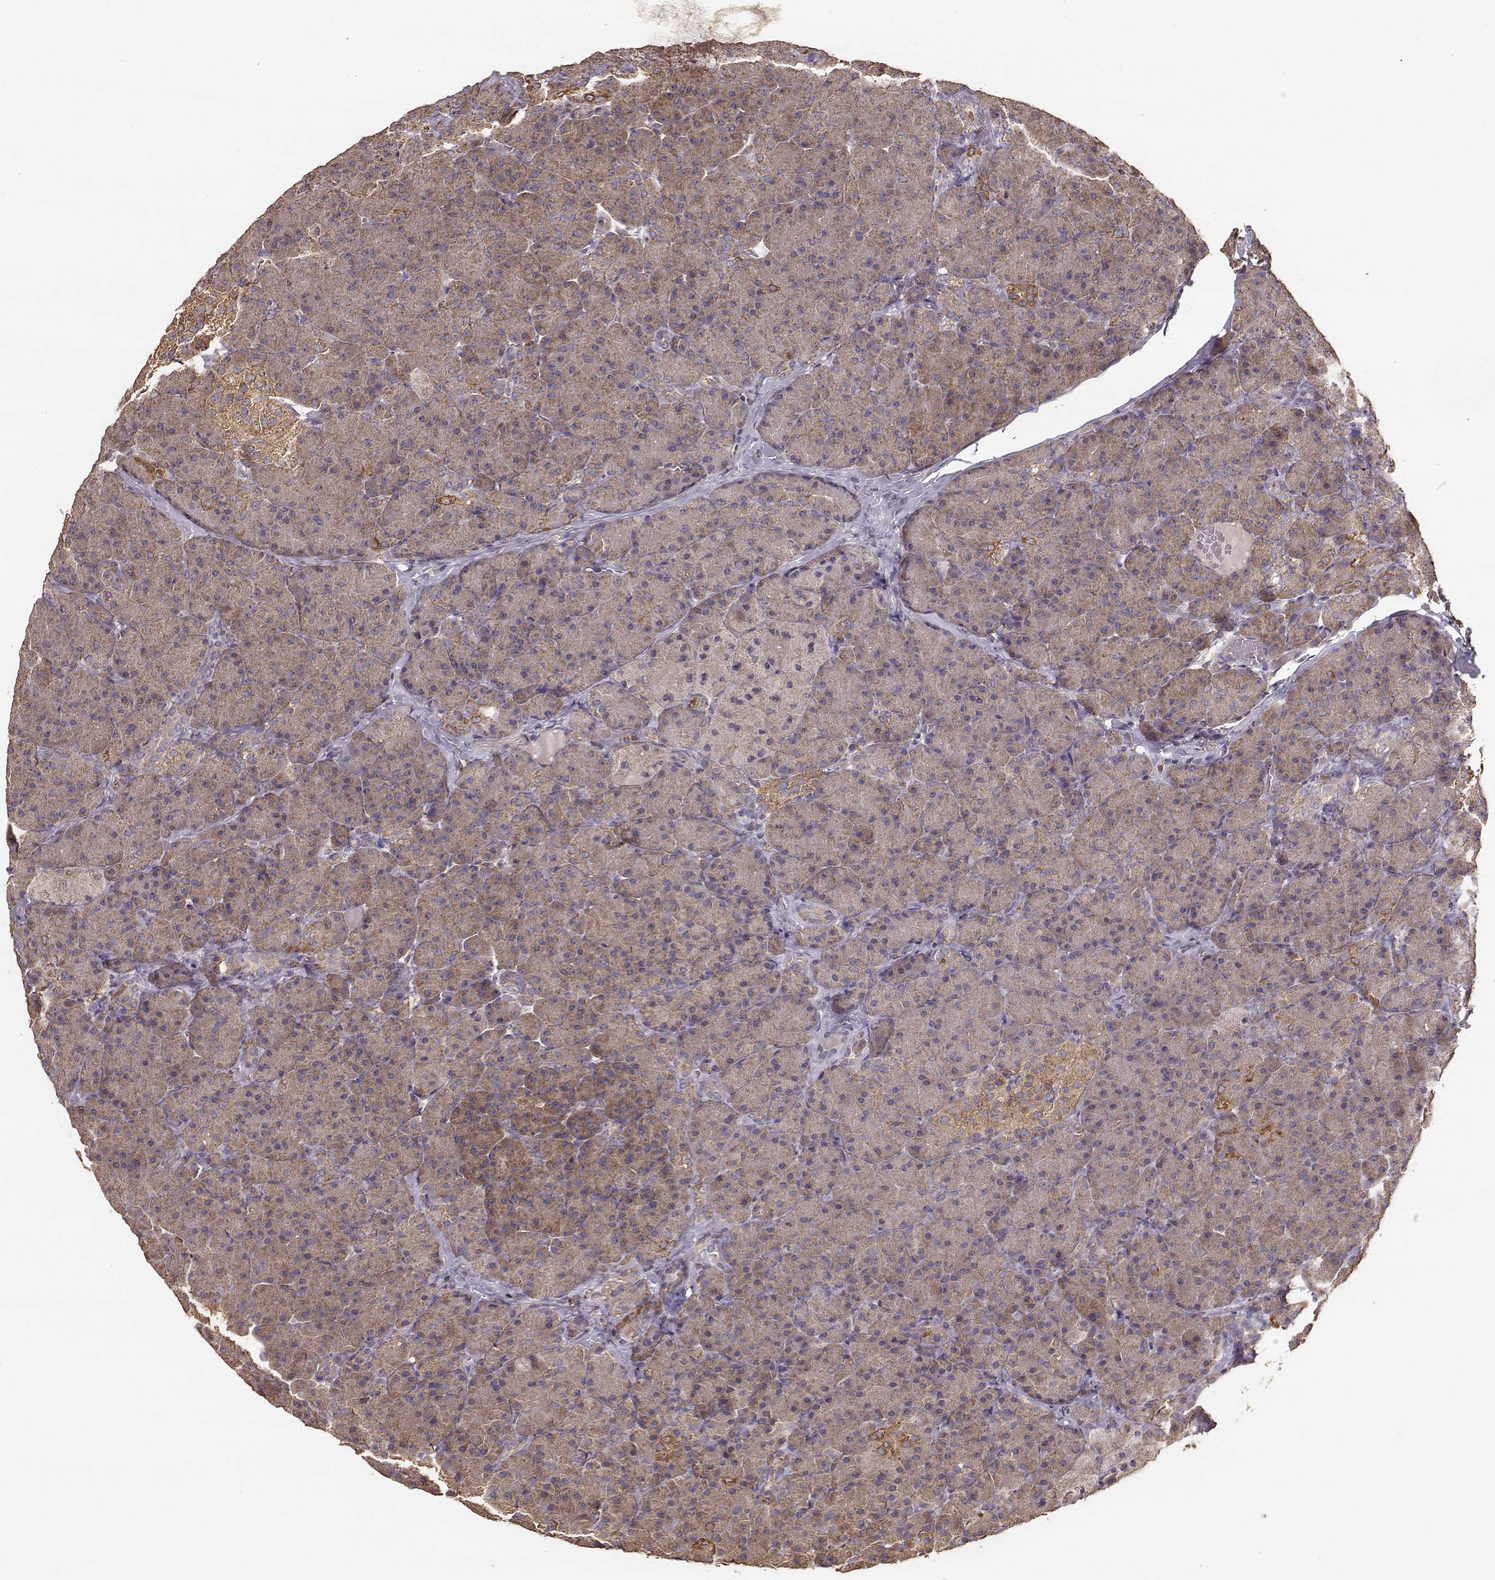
{"staining": {"intensity": "moderate", "quantity": ">75%", "location": "cytoplasmic/membranous"}, "tissue": "pancreas", "cell_type": "Exocrine glandular cells", "image_type": "normal", "snomed": [{"axis": "morphology", "description": "Normal tissue, NOS"}, {"axis": "topography", "description": "Pancreas"}], "caption": "Brown immunohistochemical staining in normal pancreas demonstrates moderate cytoplasmic/membranous staining in about >75% of exocrine glandular cells.", "gene": "TARS3", "patient": {"sex": "male", "age": 57}}